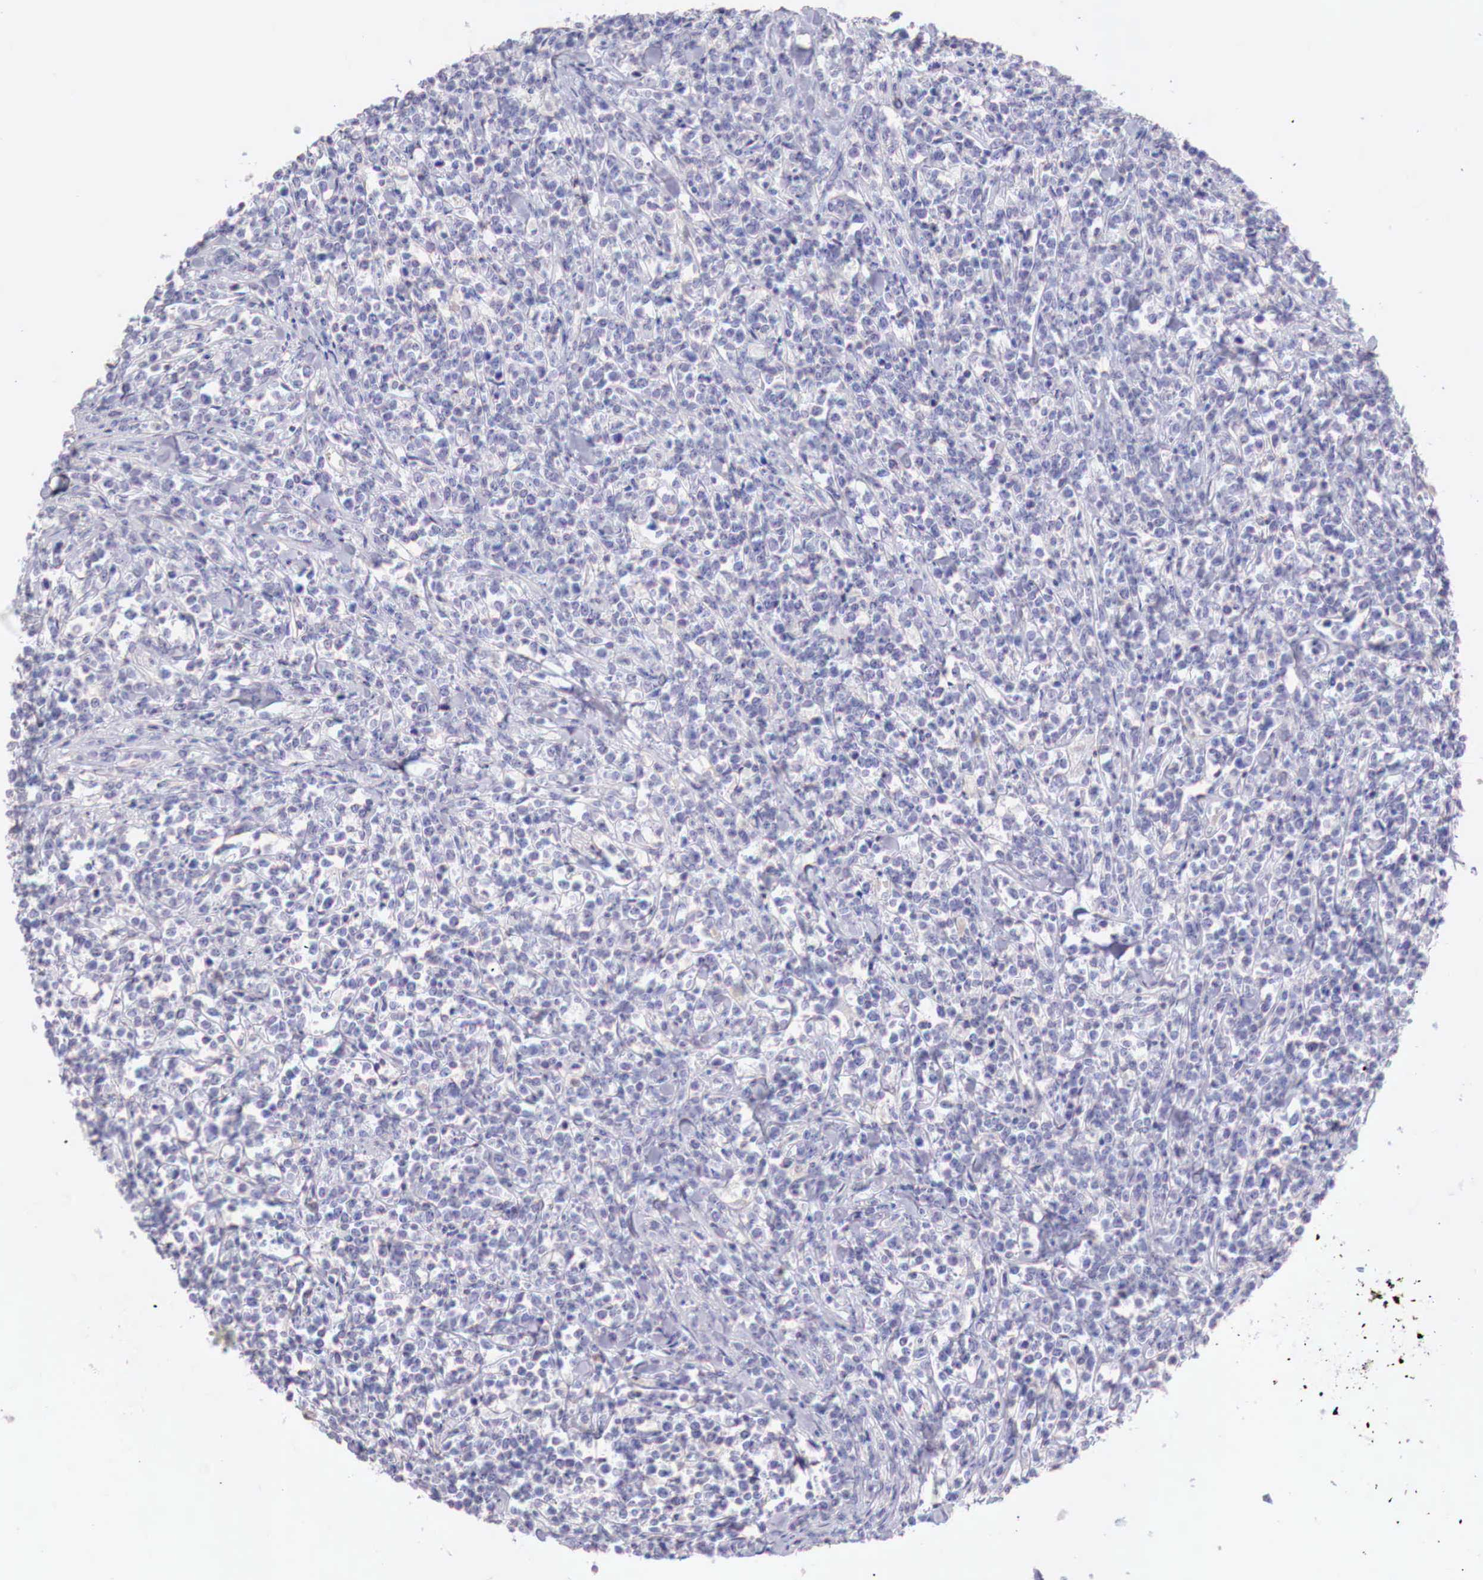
{"staining": {"intensity": "negative", "quantity": "none", "location": "none"}, "tissue": "lymphoma", "cell_type": "Tumor cells", "image_type": "cancer", "snomed": [{"axis": "morphology", "description": "Malignant lymphoma, non-Hodgkin's type, High grade"}, {"axis": "topography", "description": "Small intestine"}, {"axis": "topography", "description": "Colon"}], "caption": "Tumor cells are negative for brown protein staining in high-grade malignant lymphoma, non-Hodgkin's type.", "gene": "XPNPEP2", "patient": {"sex": "male", "age": 8}}